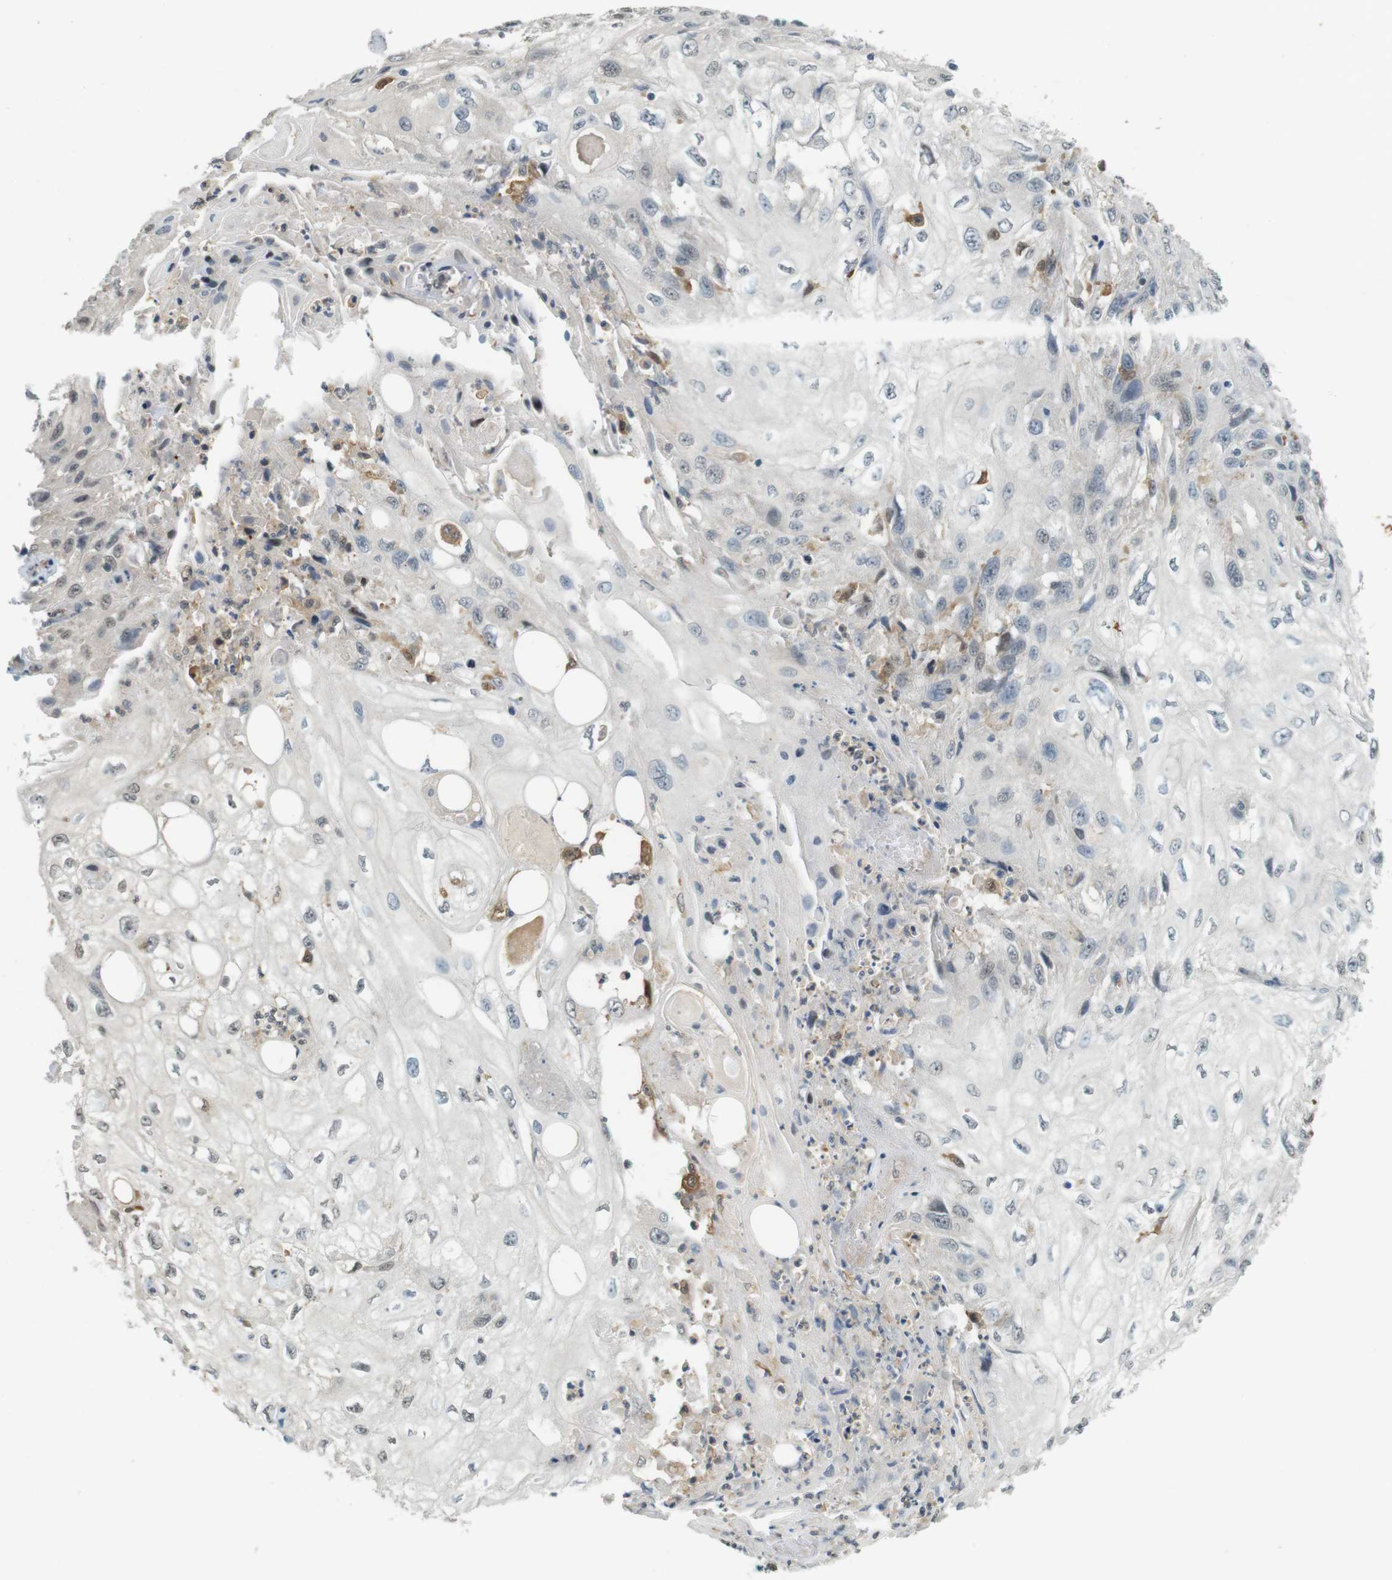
{"staining": {"intensity": "negative", "quantity": "none", "location": "none"}, "tissue": "skin cancer", "cell_type": "Tumor cells", "image_type": "cancer", "snomed": [{"axis": "morphology", "description": "Squamous cell carcinoma, NOS"}, {"axis": "topography", "description": "Skin"}], "caption": "Tumor cells show no significant protein staining in squamous cell carcinoma (skin).", "gene": "CDK14", "patient": {"sex": "male", "age": 75}}